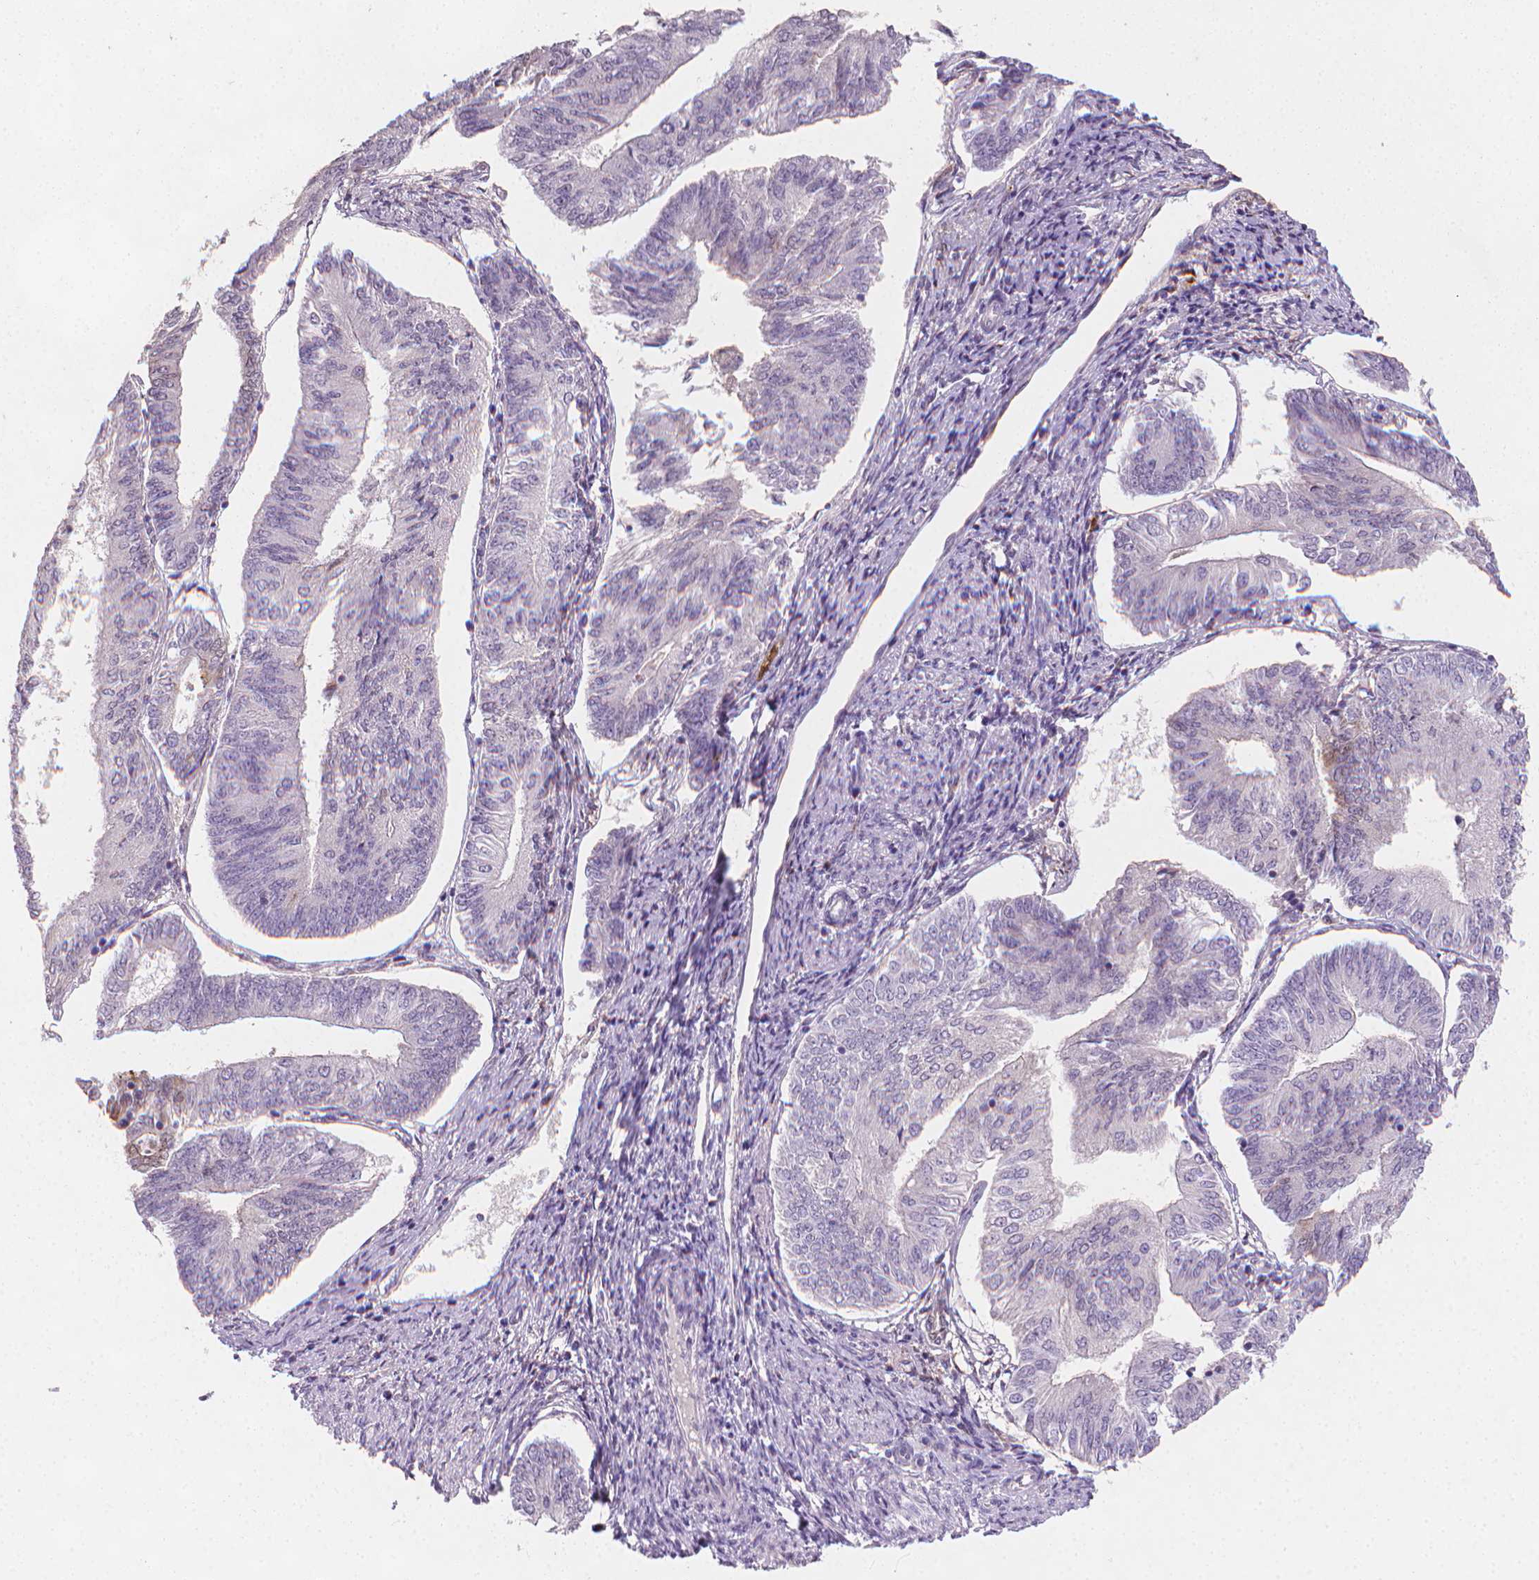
{"staining": {"intensity": "negative", "quantity": "none", "location": "none"}, "tissue": "endometrial cancer", "cell_type": "Tumor cells", "image_type": "cancer", "snomed": [{"axis": "morphology", "description": "Adenocarcinoma, NOS"}, {"axis": "topography", "description": "Endometrium"}], "caption": "Tumor cells are negative for protein expression in human adenocarcinoma (endometrial).", "gene": "TNFAIP2", "patient": {"sex": "female", "age": 58}}